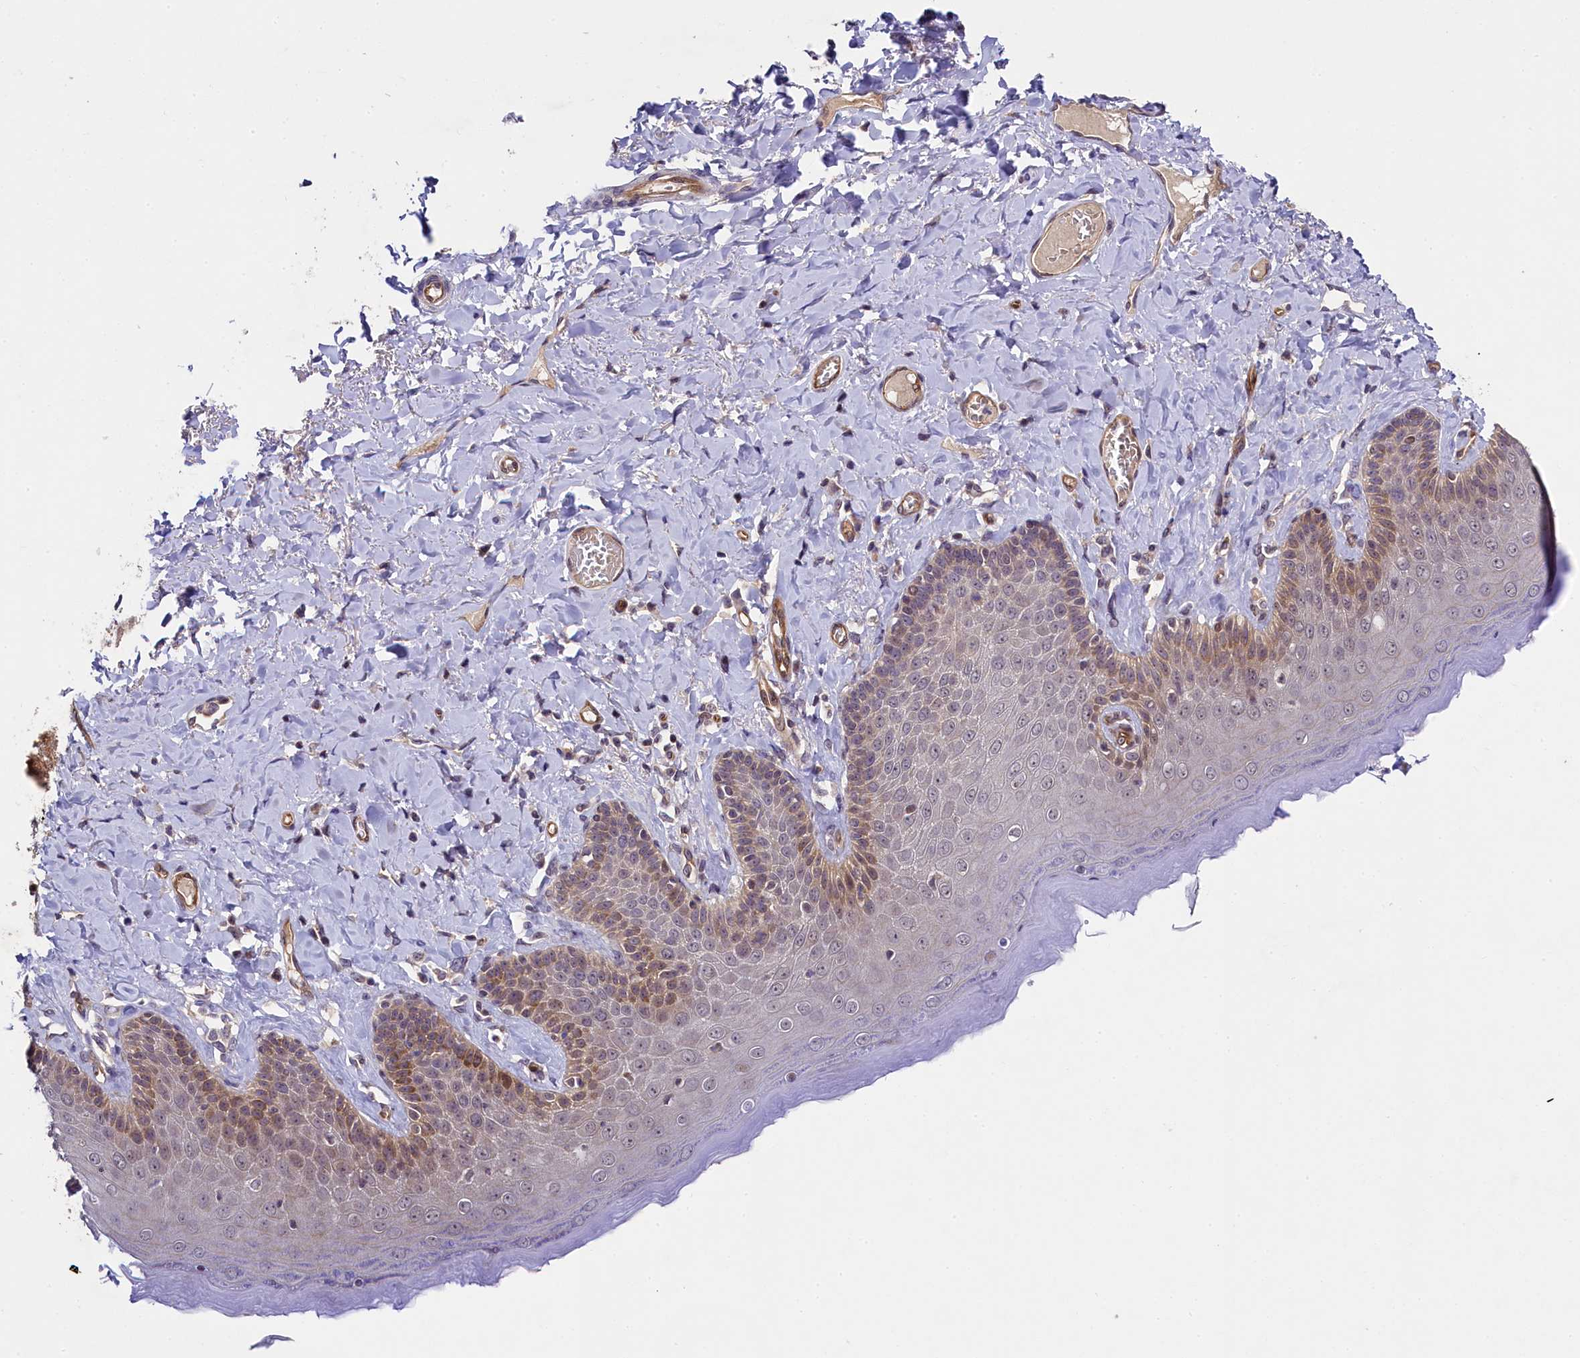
{"staining": {"intensity": "moderate", "quantity": "25%-75%", "location": "cytoplasmic/membranous"}, "tissue": "skin", "cell_type": "Epidermal cells", "image_type": "normal", "snomed": [{"axis": "morphology", "description": "Normal tissue, NOS"}, {"axis": "topography", "description": "Anal"}], "caption": "This image displays IHC staining of benign skin, with medium moderate cytoplasmic/membranous staining in about 25%-75% of epidermal cells.", "gene": "SNRK", "patient": {"sex": "male", "age": 69}}